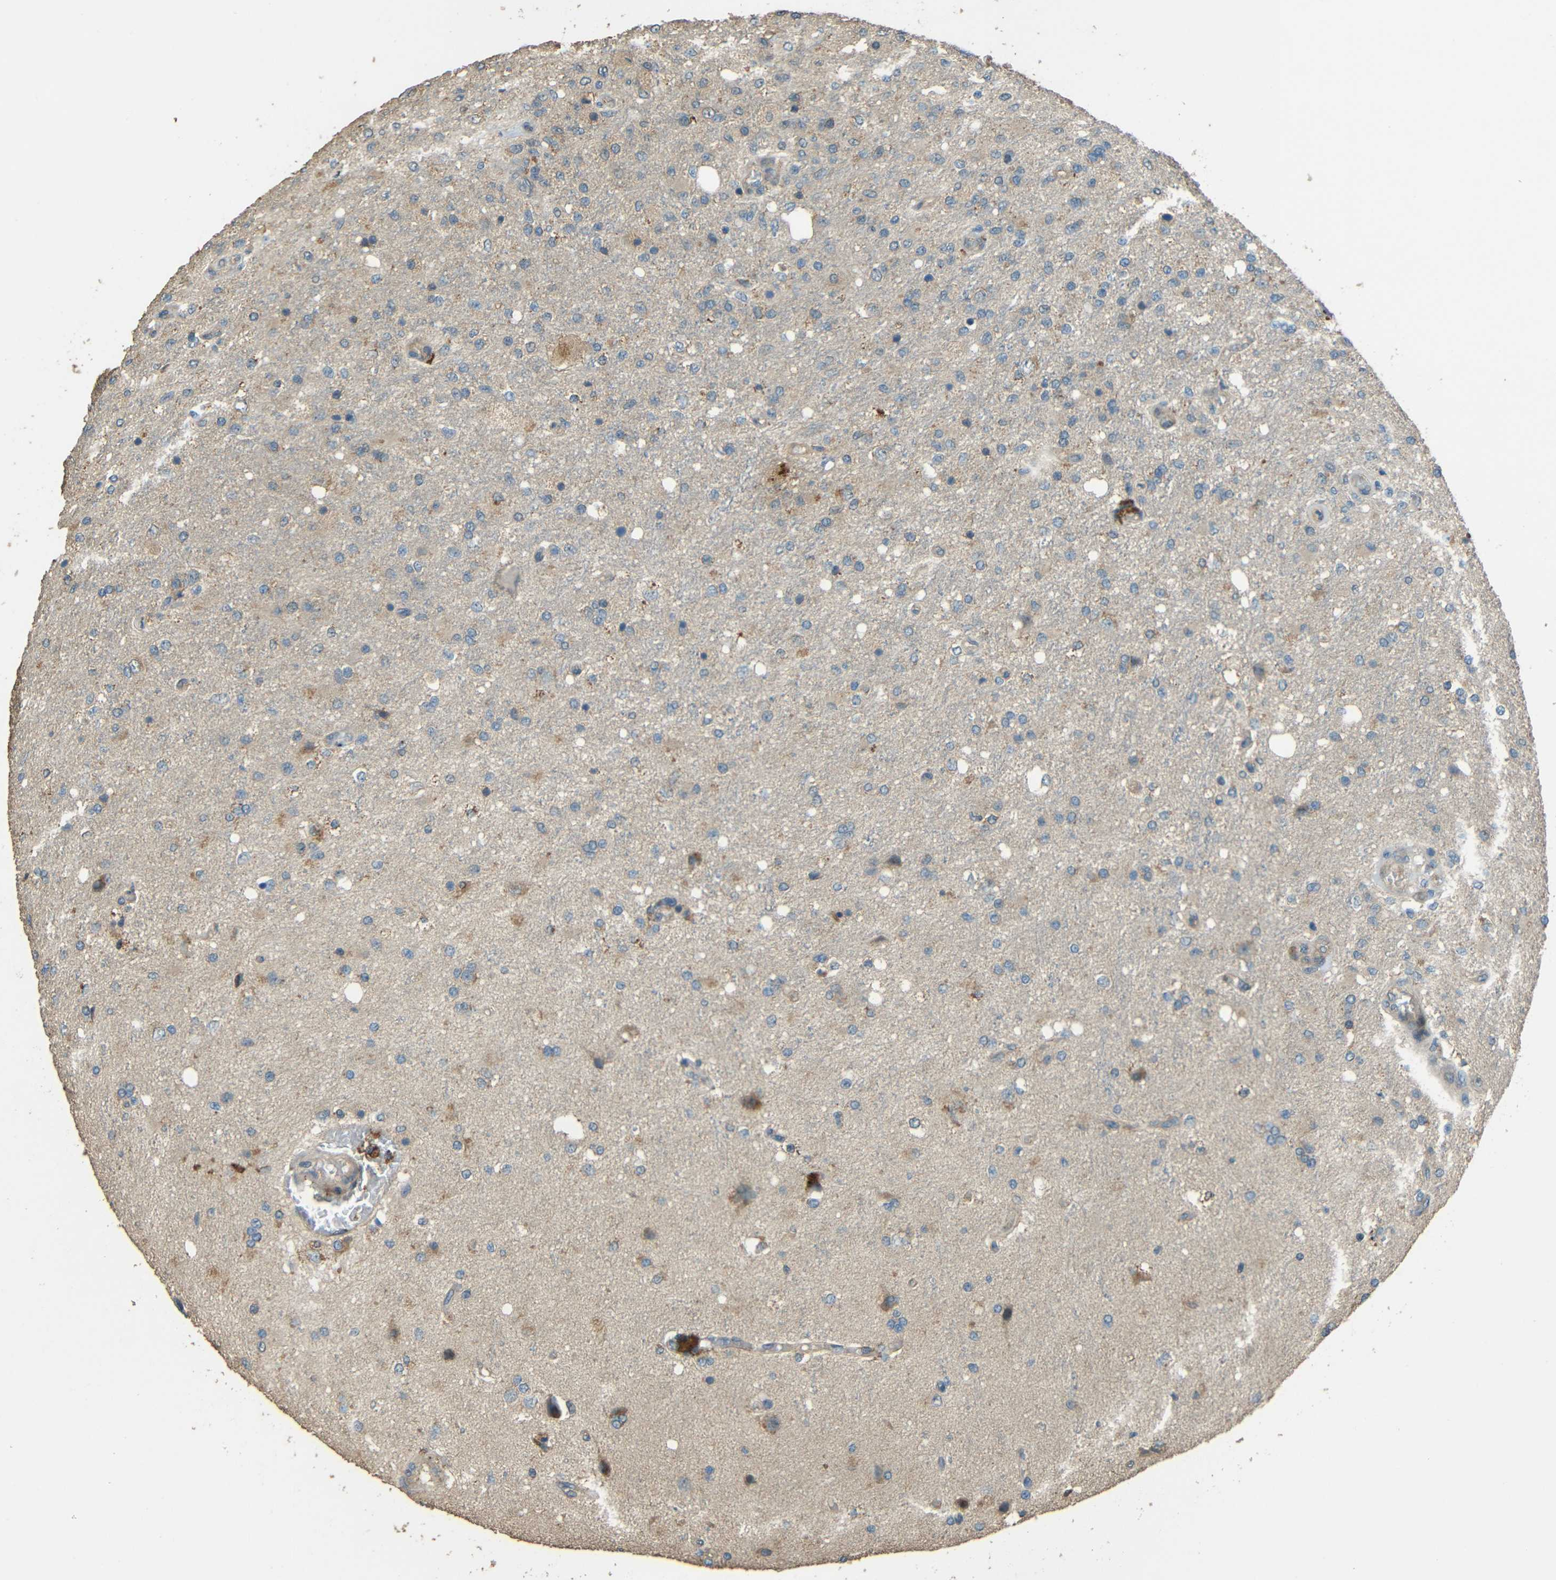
{"staining": {"intensity": "moderate", "quantity": "25%-75%", "location": "cytoplasmic/membranous"}, "tissue": "glioma", "cell_type": "Tumor cells", "image_type": "cancer", "snomed": [{"axis": "morphology", "description": "Normal tissue, NOS"}, {"axis": "morphology", "description": "Glioma, malignant, High grade"}, {"axis": "topography", "description": "Cerebral cortex"}], "caption": "A high-resolution photomicrograph shows IHC staining of malignant glioma (high-grade), which displays moderate cytoplasmic/membranous staining in approximately 25%-75% of tumor cells. Nuclei are stained in blue.", "gene": "ACACA", "patient": {"sex": "male", "age": 77}}